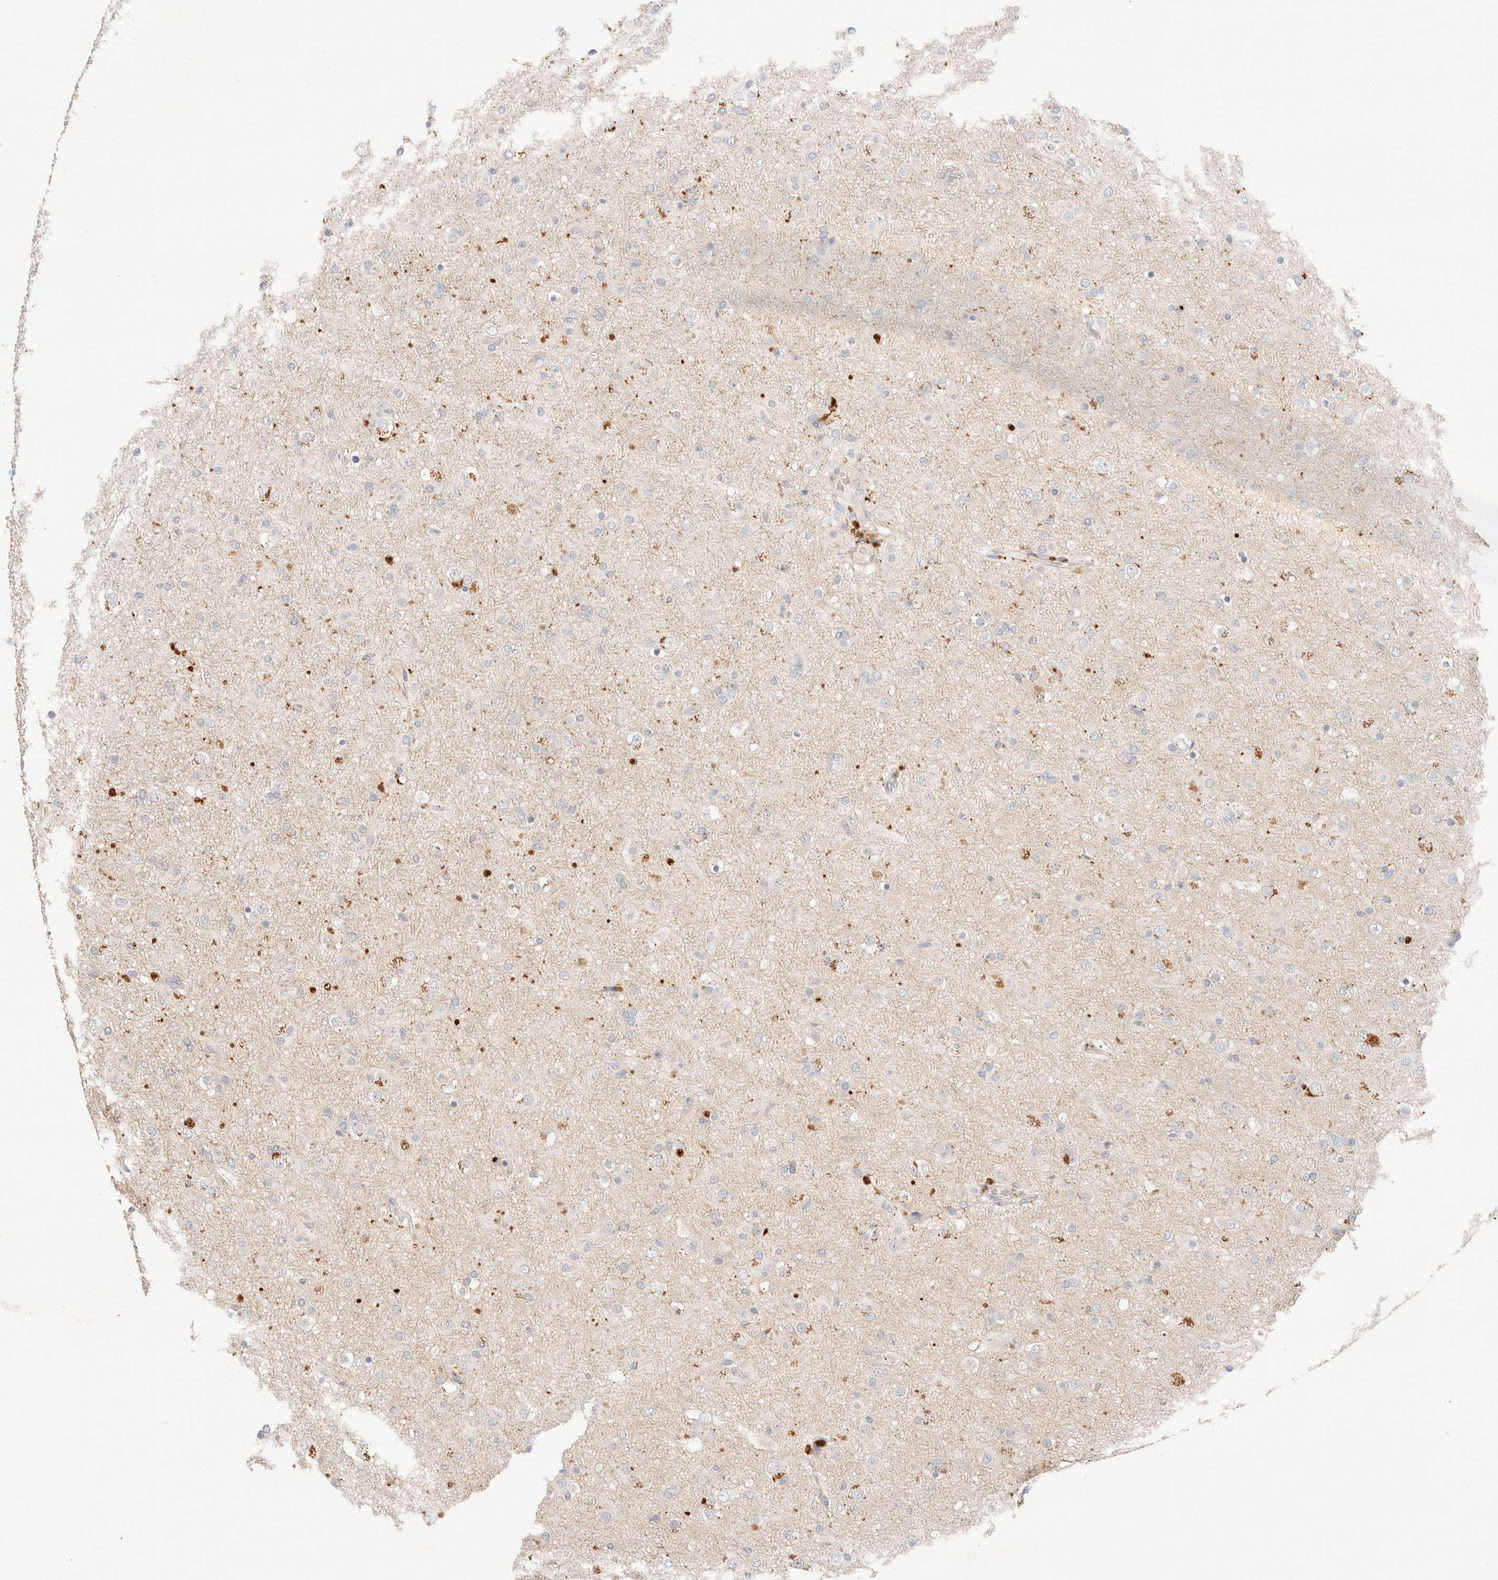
{"staining": {"intensity": "negative", "quantity": "none", "location": "none"}, "tissue": "glioma", "cell_type": "Tumor cells", "image_type": "cancer", "snomed": [{"axis": "morphology", "description": "Glioma, malignant, Low grade"}, {"axis": "topography", "description": "Brain"}], "caption": "The immunohistochemistry photomicrograph has no significant positivity in tumor cells of glioma tissue. Brightfield microscopy of immunohistochemistry (IHC) stained with DAB (3,3'-diaminobenzidine) (brown) and hematoxylin (blue), captured at high magnification.", "gene": "SGSM2", "patient": {"sex": "male", "age": 65}}